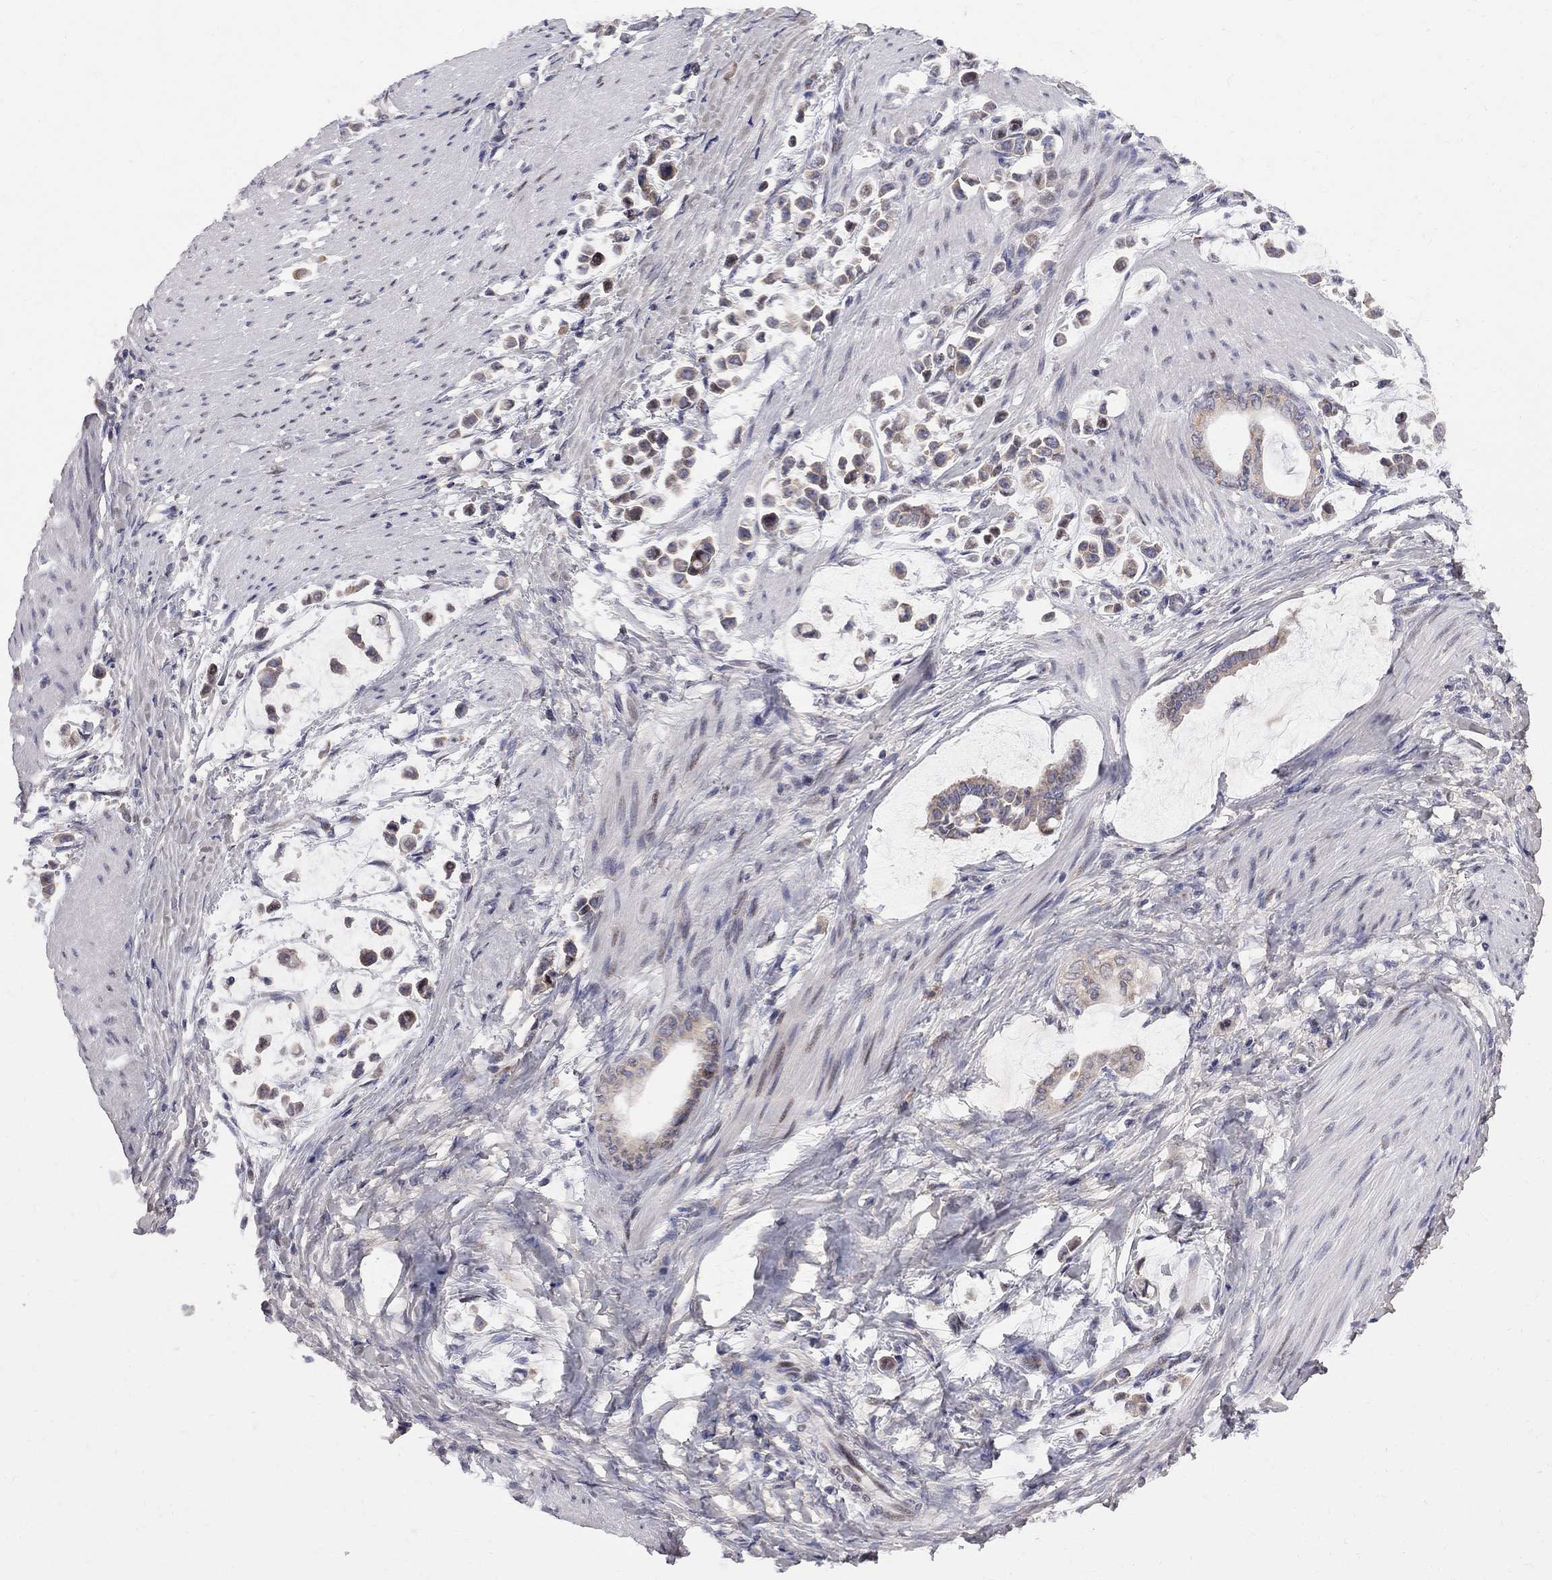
{"staining": {"intensity": "weak", "quantity": "25%-75%", "location": "cytoplasmic/membranous"}, "tissue": "stomach cancer", "cell_type": "Tumor cells", "image_type": "cancer", "snomed": [{"axis": "morphology", "description": "Adenocarcinoma, NOS"}, {"axis": "topography", "description": "Stomach"}], "caption": "Immunohistochemical staining of stomach adenocarcinoma reveals low levels of weak cytoplasmic/membranous staining in about 25%-75% of tumor cells.", "gene": "CNOT11", "patient": {"sex": "male", "age": 82}}